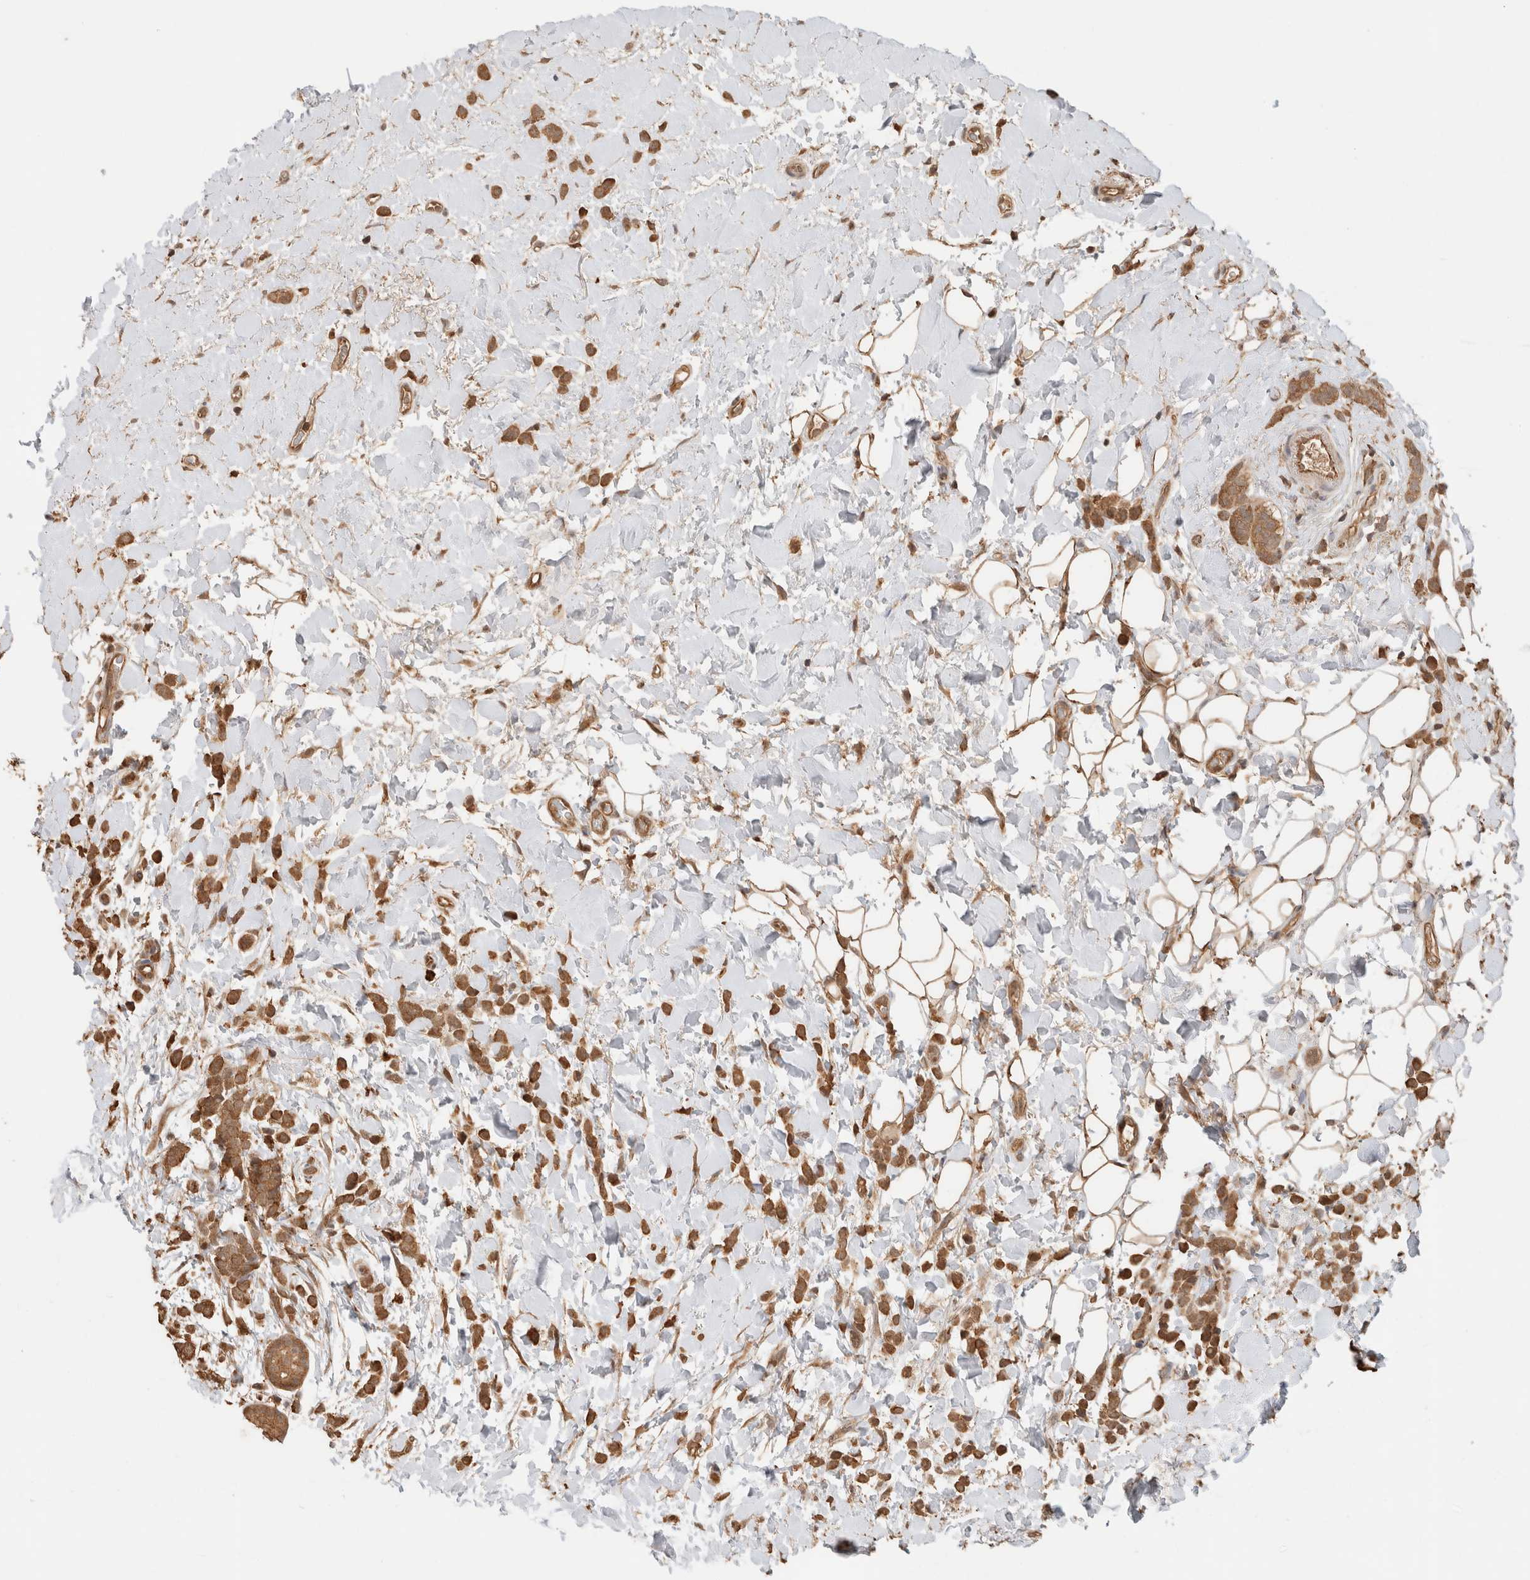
{"staining": {"intensity": "moderate", "quantity": ">75%", "location": "cytoplasmic/membranous"}, "tissue": "breast cancer", "cell_type": "Tumor cells", "image_type": "cancer", "snomed": [{"axis": "morphology", "description": "Normal tissue, NOS"}, {"axis": "morphology", "description": "Lobular carcinoma"}, {"axis": "topography", "description": "Breast"}], "caption": "High-power microscopy captured an immunohistochemistry histopathology image of lobular carcinoma (breast), revealing moderate cytoplasmic/membranous expression in about >75% of tumor cells.", "gene": "YWHAH", "patient": {"sex": "female", "age": 50}}